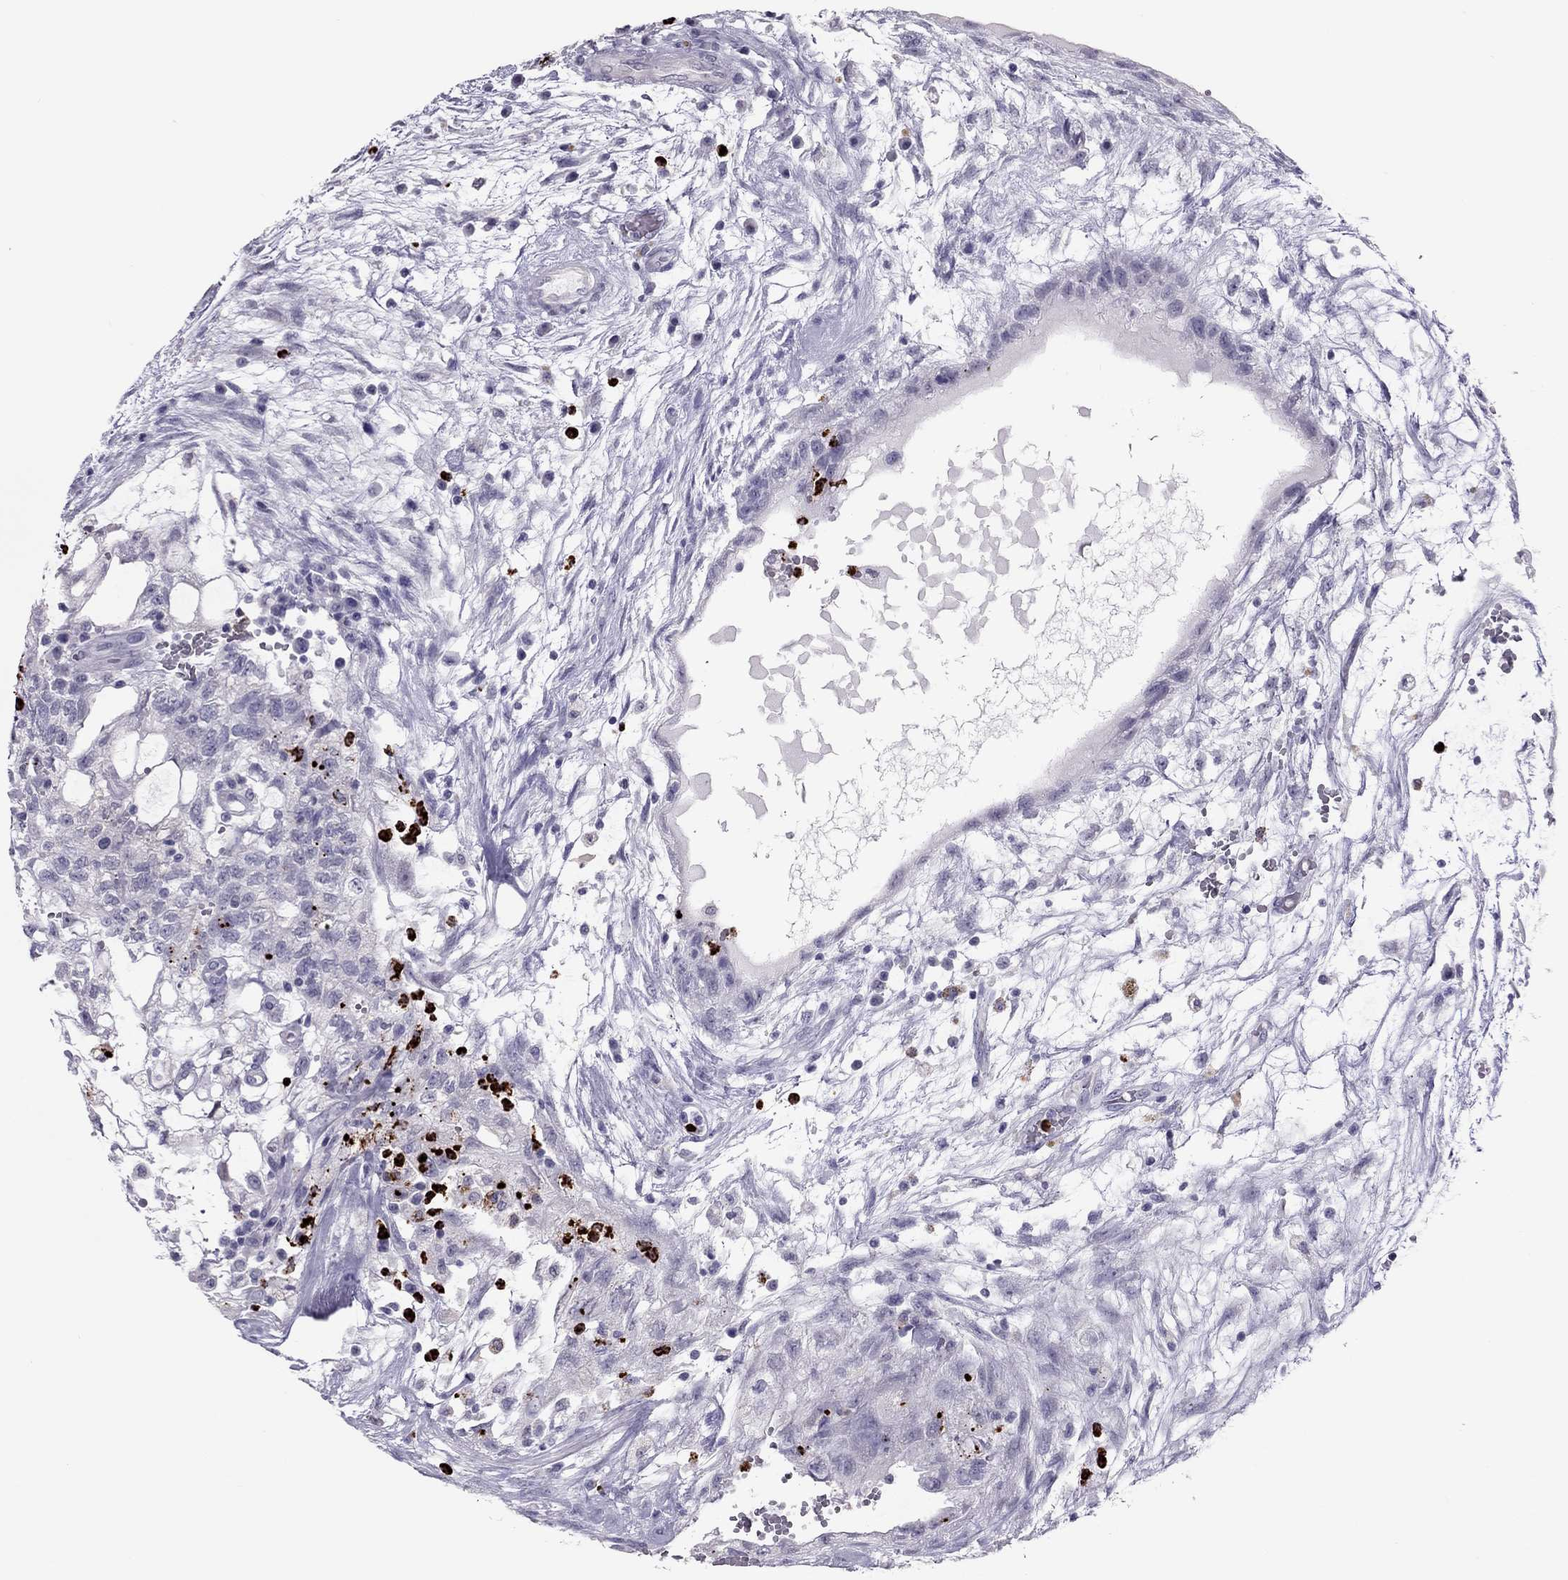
{"staining": {"intensity": "negative", "quantity": "none", "location": "none"}, "tissue": "testis cancer", "cell_type": "Tumor cells", "image_type": "cancer", "snomed": [{"axis": "morphology", "description": "Normal tissue, NOS"}, {"axis": "morphology", "description": "Carcinoma, Embryonal, NOS"}, {"axis": "topography", "description": "Testis"}, {"axis": "topography", "description": "Epididymis"}], "caption": "The immunohistochemistry histopathology image has no significant positivity in tumor cells of testis cancer (embryonal carcinoma) tissue.", "gene": "CCL27", "patient": {"sex": "male", "age": 32}}